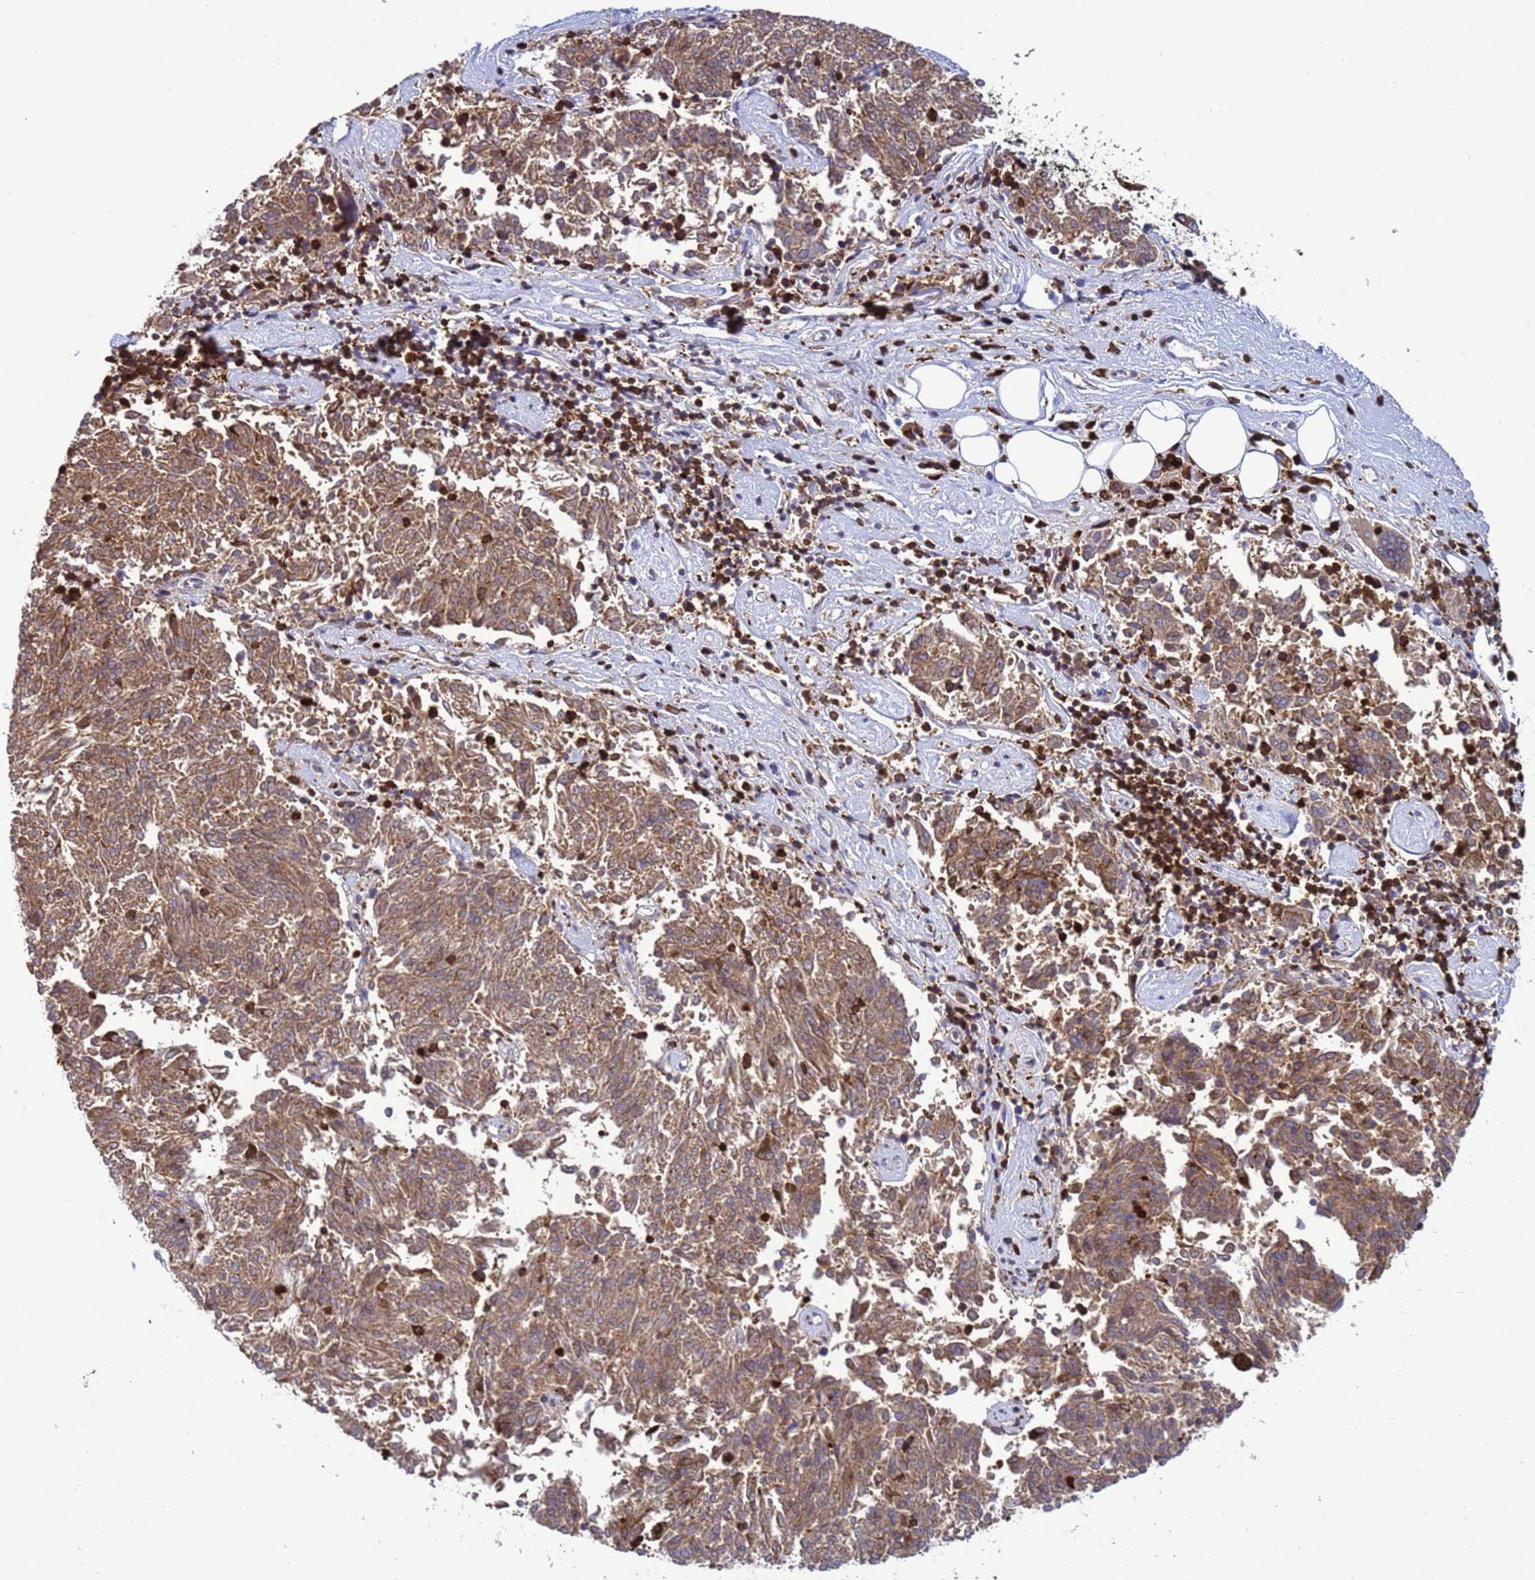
{"staining": {"intensity": "moderate", "quantity": ">75%", "location": "cytoplasmic/membranous"}, "tissue": "melanoma", "cell_type": "Tumor cells", "image_type": "cancer", "snomed": [{"axis": "morphology", "description": "Malignant melanoma, NOS"}, {"axis": "topography", "description": "Skin"}], "caption": "DAB (3,3'-diaminobenzidine) immunohistochemical staining of melanoma demonstrates moderate cytoplasmic/membranous protein positivity in about >75% of tumor cells.", "gene": "EZR", "patient": {"sex": "female", "age": 72}}